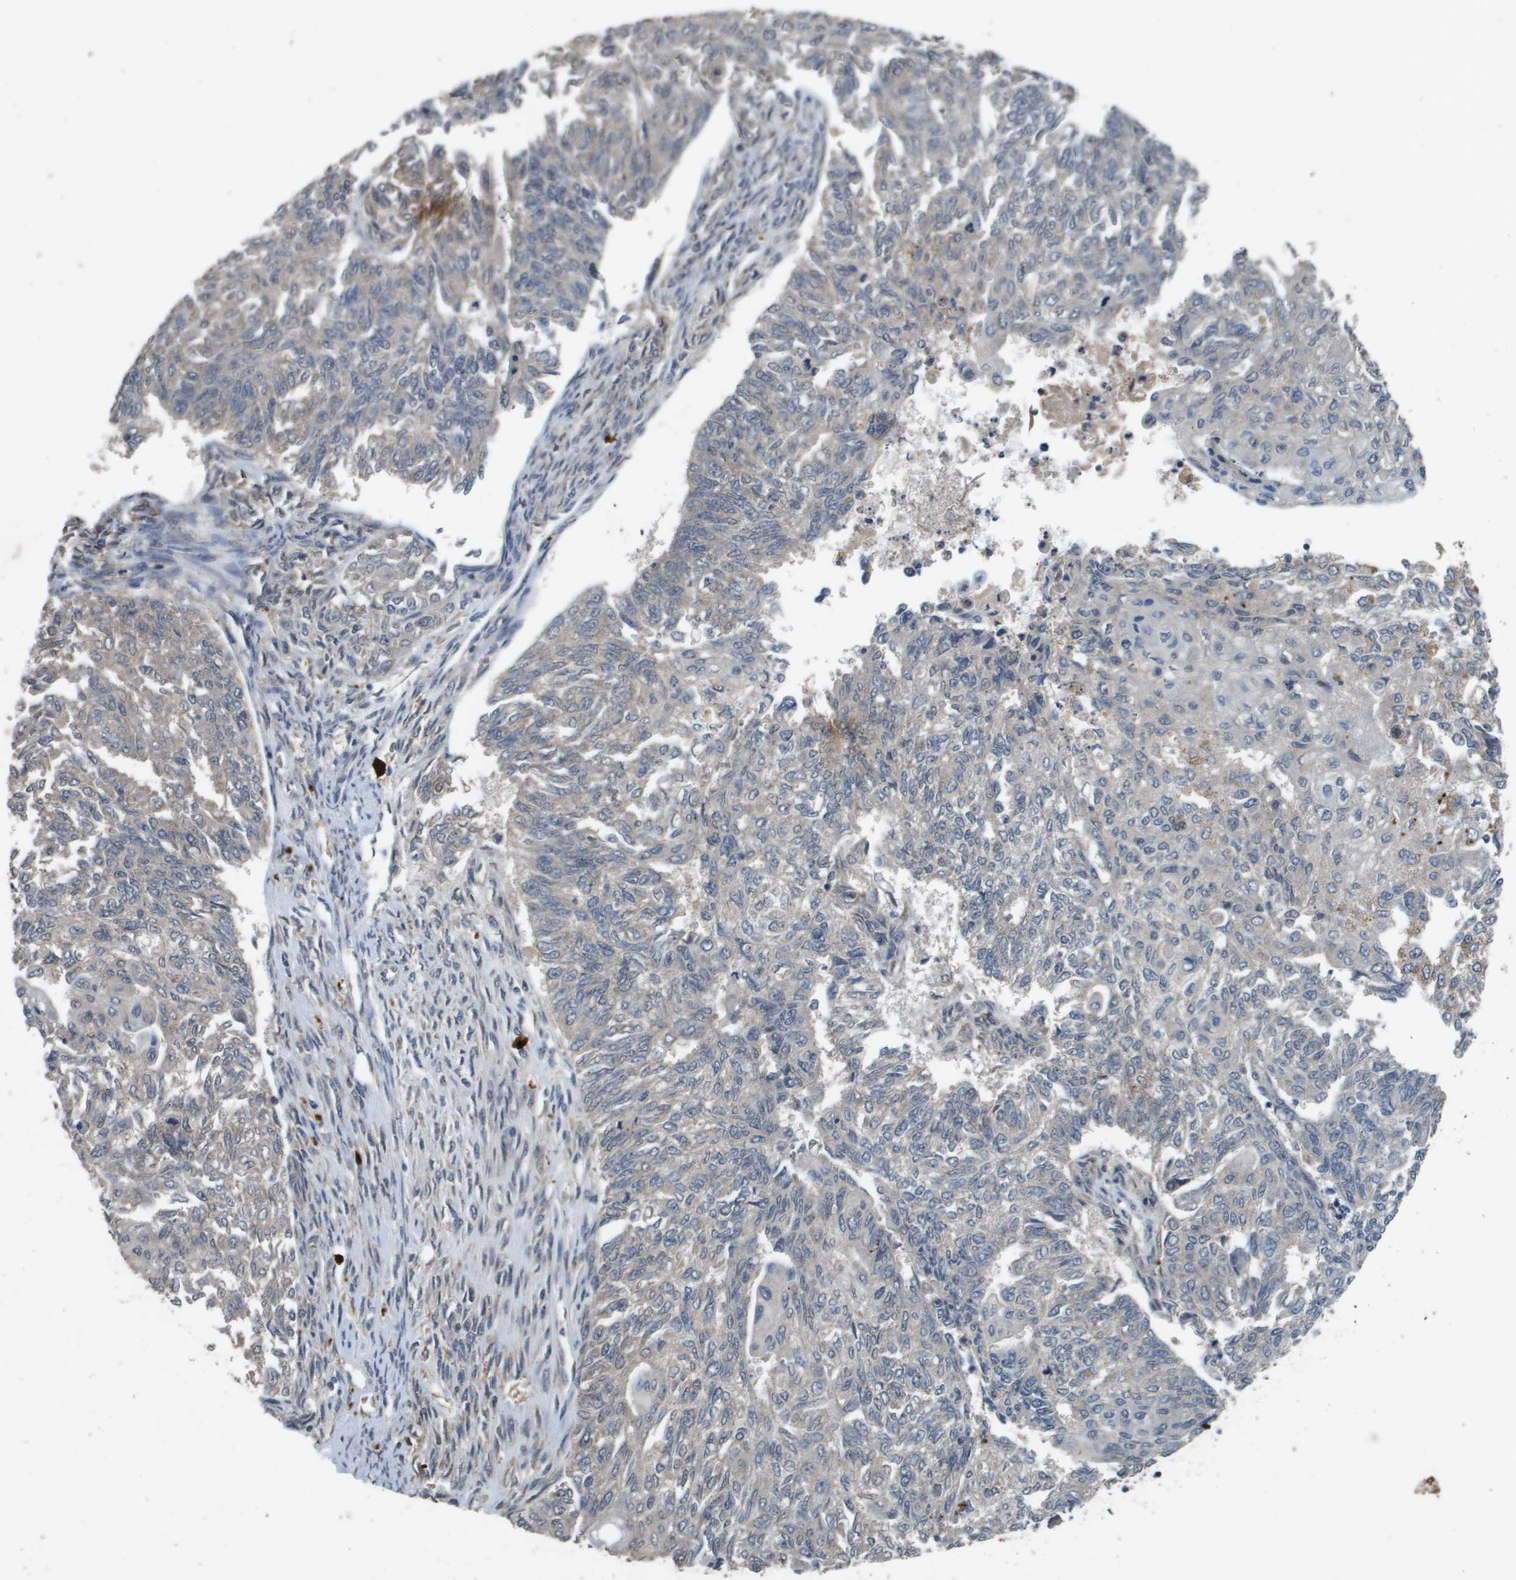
{"staining": {"intensity": "weak", "quantity": "<25%", "location": "cytoplasmic/membranous"}, "tissue": "endometrial cancer", "cell_type": "Tumor cells", "image_type": "cancer", "snomed": [{"axis": "morphology", "description": "Adenocarcinoma, NOS"}, {"axis": "topography", "description": "Endometrium"}], "caption": "Human endometrial cancer stained for a protein using IHC demonstrates no staining in tumor cells.", "gene": "PROC", "patient": {"sex": "female", "age": 32}}